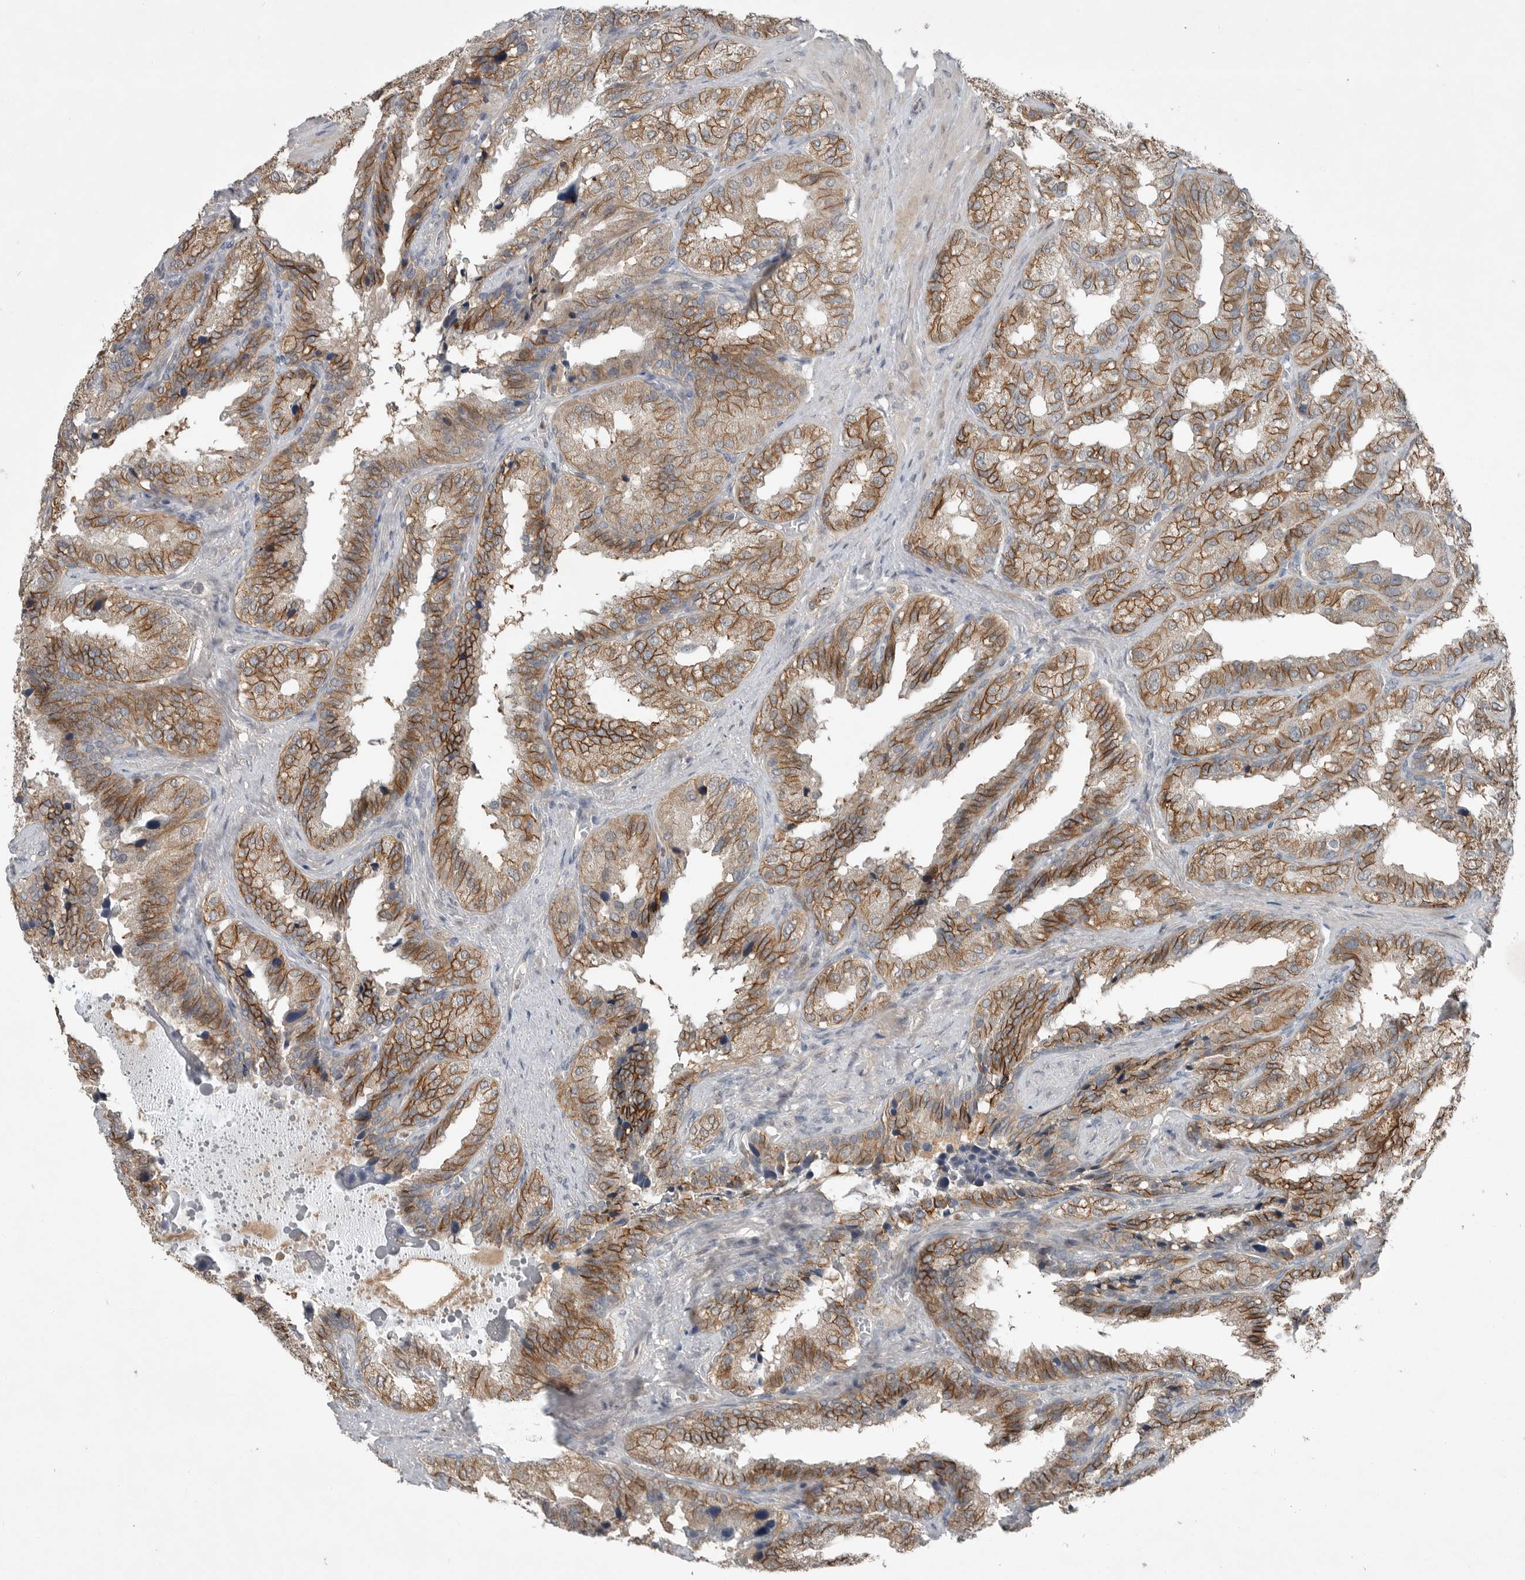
{"staining": {"intensity": "moderate", "quantity": ">75%", "location": "cytoplasmic/membranous"}, "tissue": "seminal vesicle", "cell_type": "Glandular cells", "image_type": "normal", "snomed": [{"axis": "morphology", "description": "Normal tissue, NOS"}, {"axis": "topography", "description": "Prostate"}, {"axis": "topography", "description": "Seminal veicle"}], "caption": "Moderate cytoplasmic/membranous protein positivity is present in about >75% of glandular cells in seminal vesicle. (DAB (3,3'-diaminobenzidine) IHC with brightfield microscopy, high magnification).", "gene": "MFAP3L", "patient": {"sex": "male", "age": 51}}